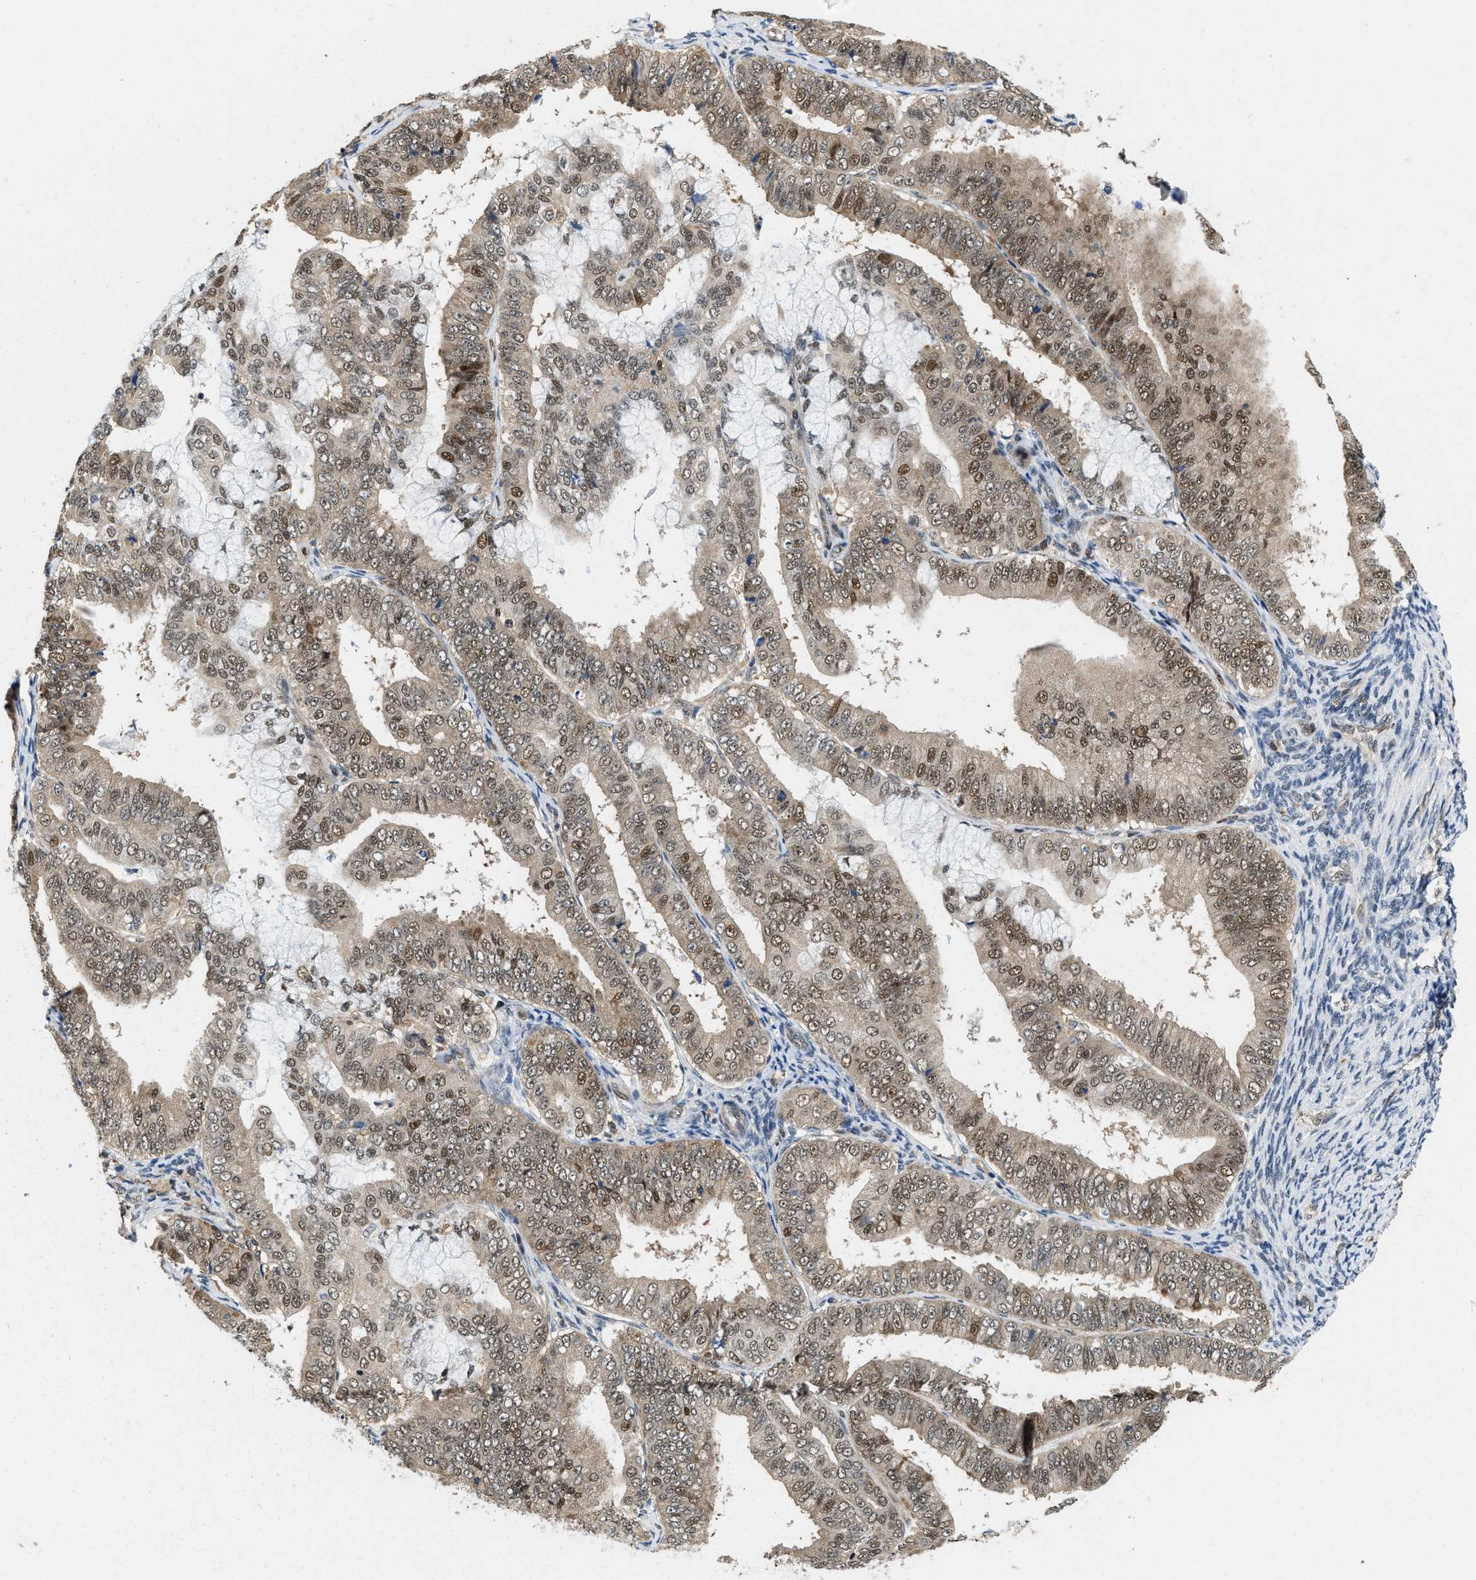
{"staining": {"intensity": "weak", "quantity": ">75%", "location": "cytoplasmic/membranous,nuclear"}, "tissue": "endometrial cancer", "cell_type": "Tumor cells", "image_type": "cancer", "snomed": [{"axis": "morphology", "description": "Adenocarcinoma, NOS"}, {"axis": "topography", "description": "Endometrium"}], "caption": "Endometrial cancer was stained to show a protein in brown. There is low levels of weak cytoplasmic/membranous and nuclear expression in approximately >75% of tumor cells. (Stains: DAB (3,3'-diaminobenzidine) in brown, nuclei in blue, Microscopy: brightfield microscopy at high magnification).", "gene": "ATF7IP", "patient": {"sex": "female", "age": 63}}